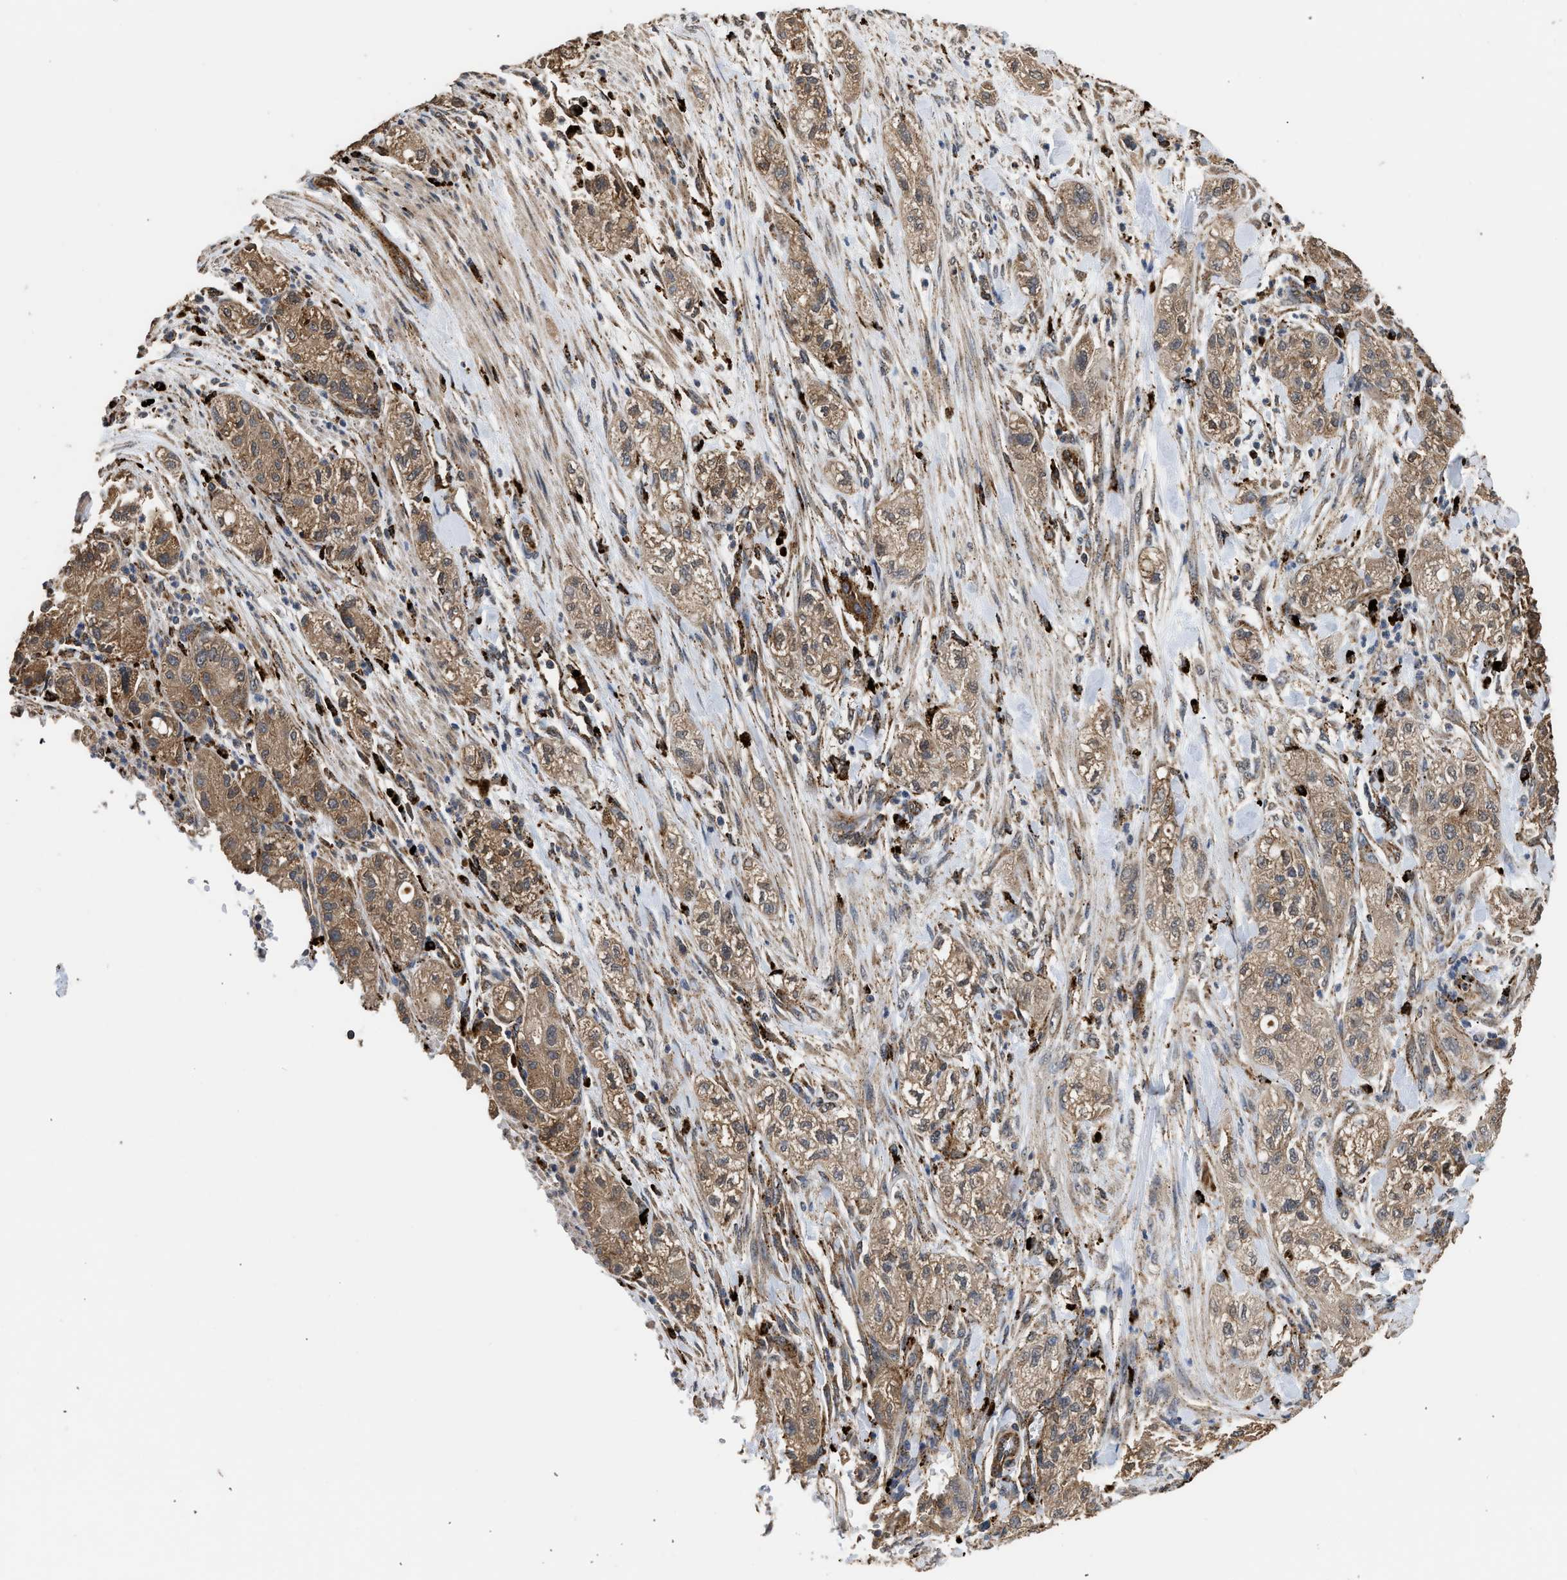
{"staining": {"intensity": "moderate", "quantity": ">75%", "location": "cytoplasmic/membranous"}, "tissue": "pancreatic cancer", "cell_type": "Tumor cells", "image_type": "cancer", "snomed": [{"axis": "morphology", "description": "Adenocarcinoma, NOS"}, {"axis": "topography", "description": "Pancreas"}], "caption": "Protein staining by immunohistochemistry (IHC) displays moderate cytoplasmic/membranous positivity in approximately >75% of tumor cells in pancreatic adenocarcinoma.", "gene": "CTSV", "patient": {"sex": "female", "age": 78}}